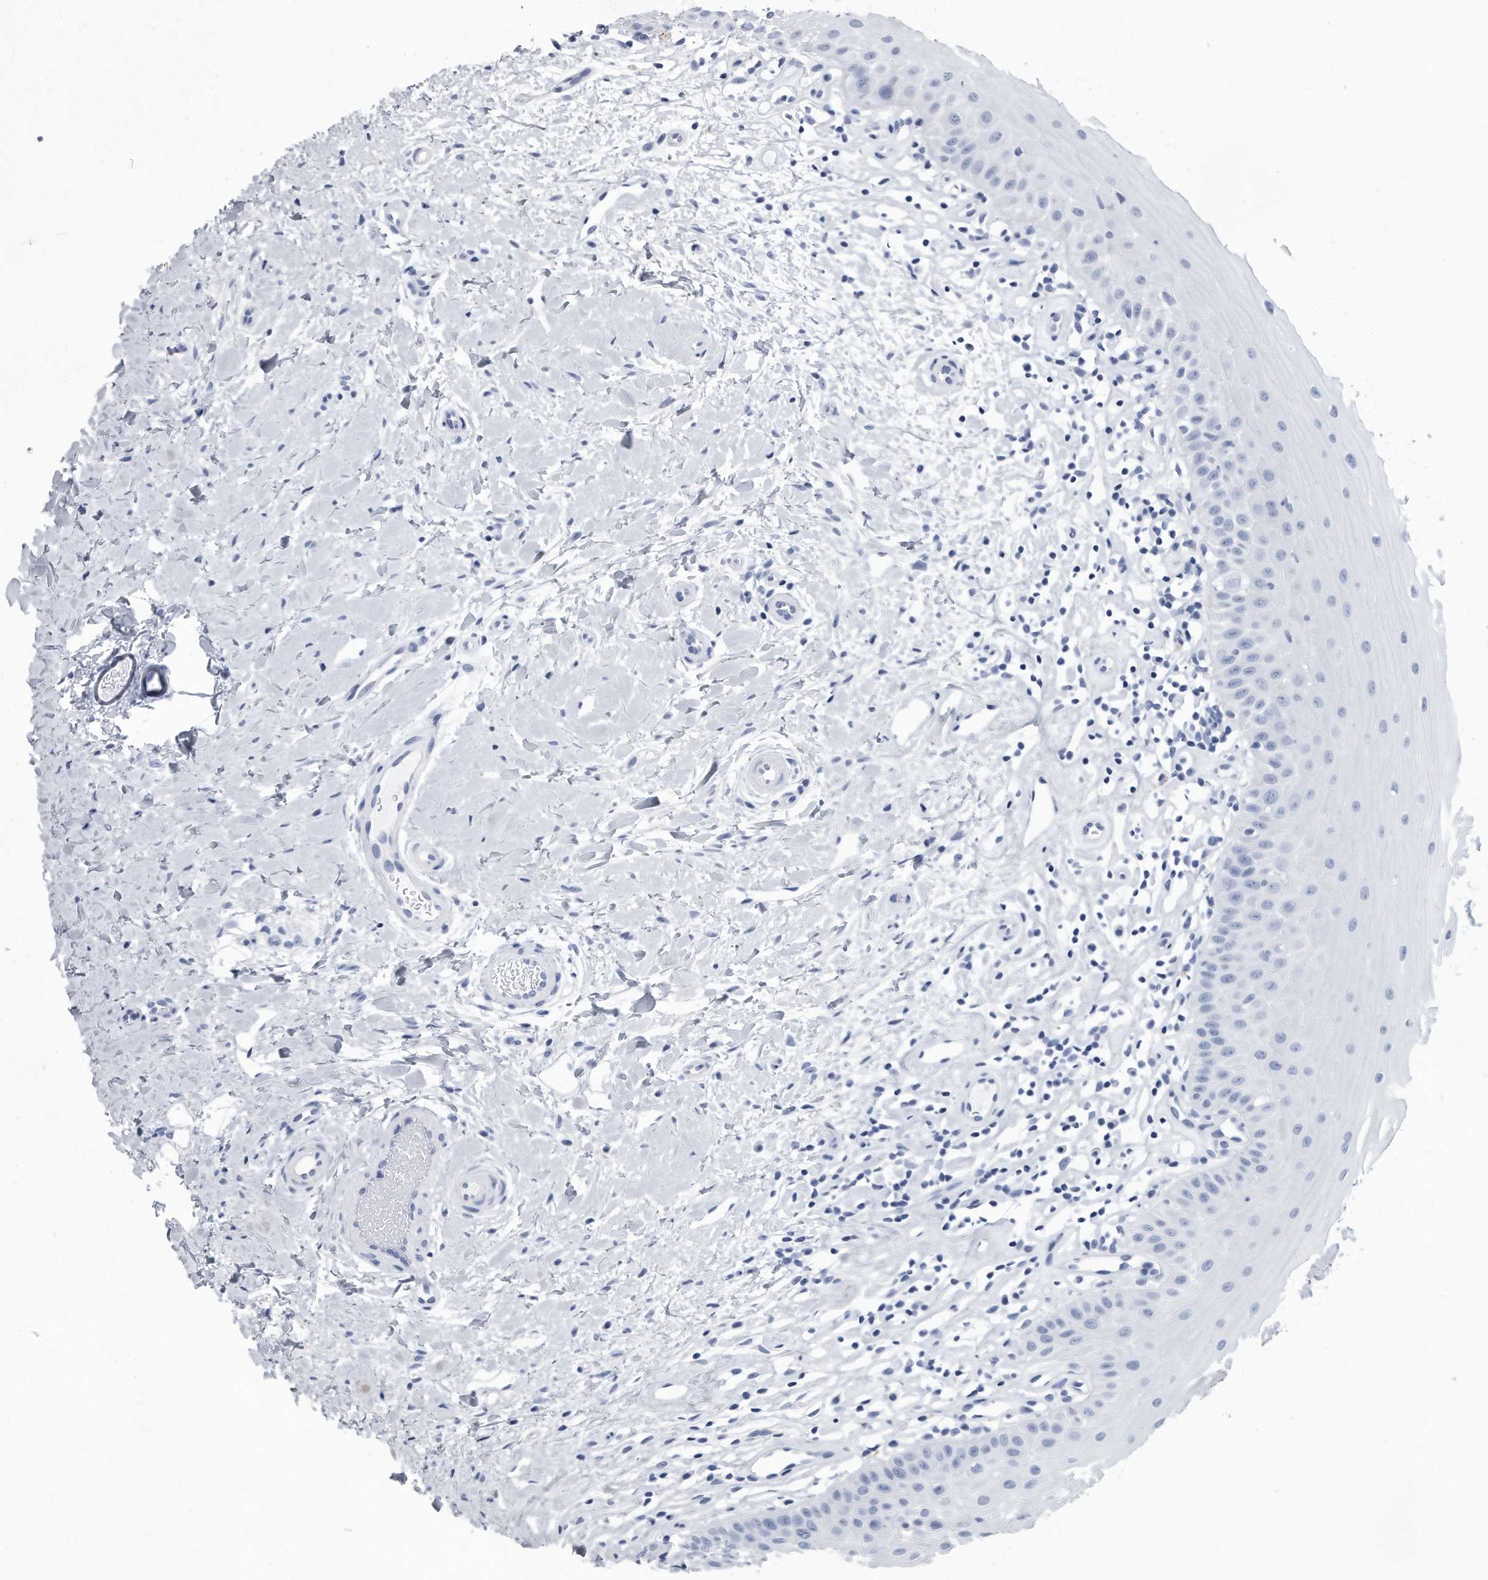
{"staining": {"intensity": "weak", "quantity": "<25%", "location": "cytoplasmic/membranous"}, "tissue": "oral mucosa", "cell_type": "Squamous epithelial cells", "image_type": "normal", "snomed": [{"axis": "morphology", "description": "Normal tissue, NOS"}, {"axis": "topography", "description": "Oral tissue"}], "caption": "Photomicrograph shows no protein expression in squamous epithelial cells of normal oral mucosa.", "gene": "PYGB", "patient": {"sex": "female", "age": 56}}